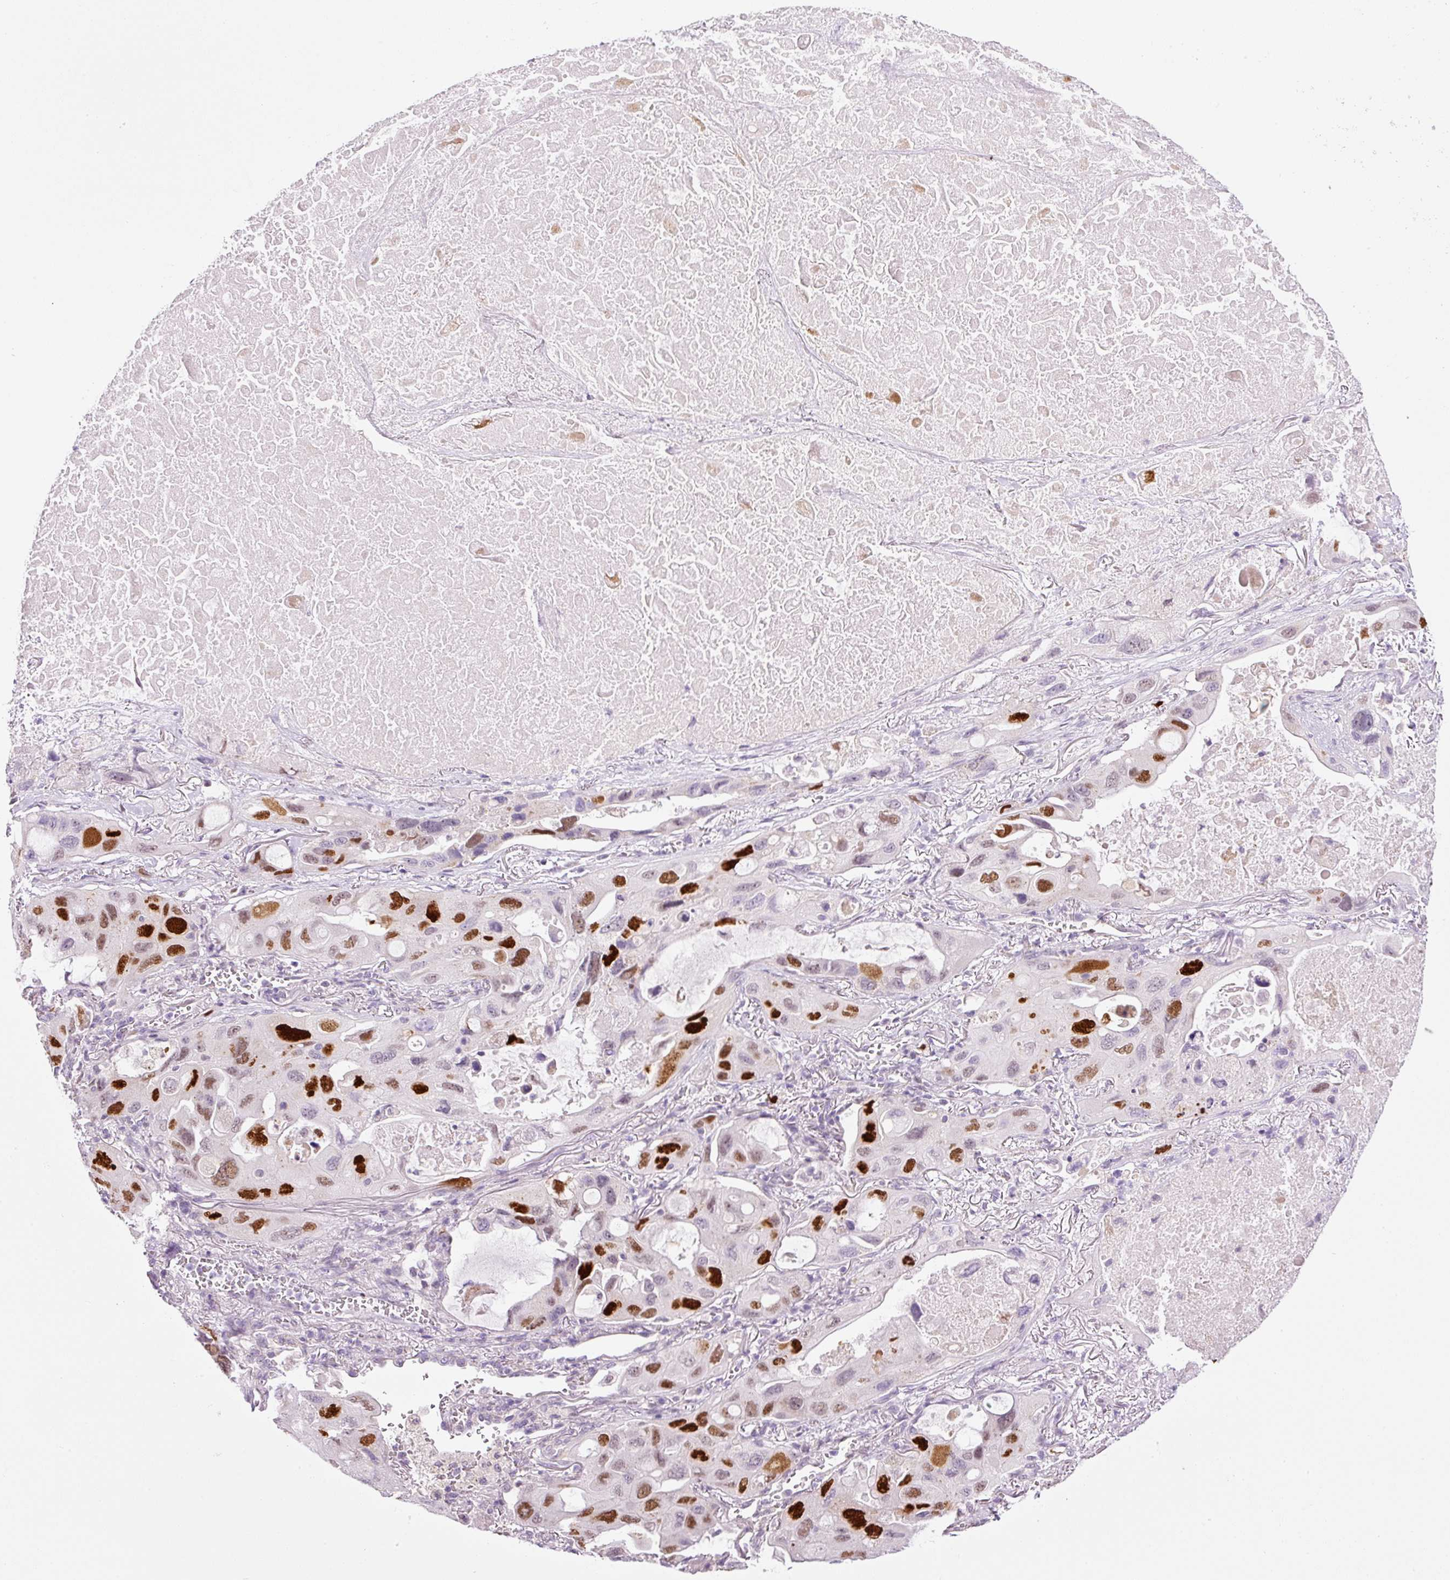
{"staining": {"intensity": "strong", "quantity": "25%-75%", "location": "nuclear"}, "tissue": "lung cancer", "cell_type": "Tumor cells", "image_type": "cancer", "snomed": [{"axis": "morphology", "description": "Squamous cell carcinoma, NOS"}, {"axis": "topography", "description": "Lung"}], "caption": "An immunohistochemistry histopathology image of tumor tissue is shown. Protein staining in brown highlights strong nuclear positivity in lung squamous cell carcinoma within tumor cells.", "gene": "KPNA2", "patient": {"sex": "female", "age": 73}}